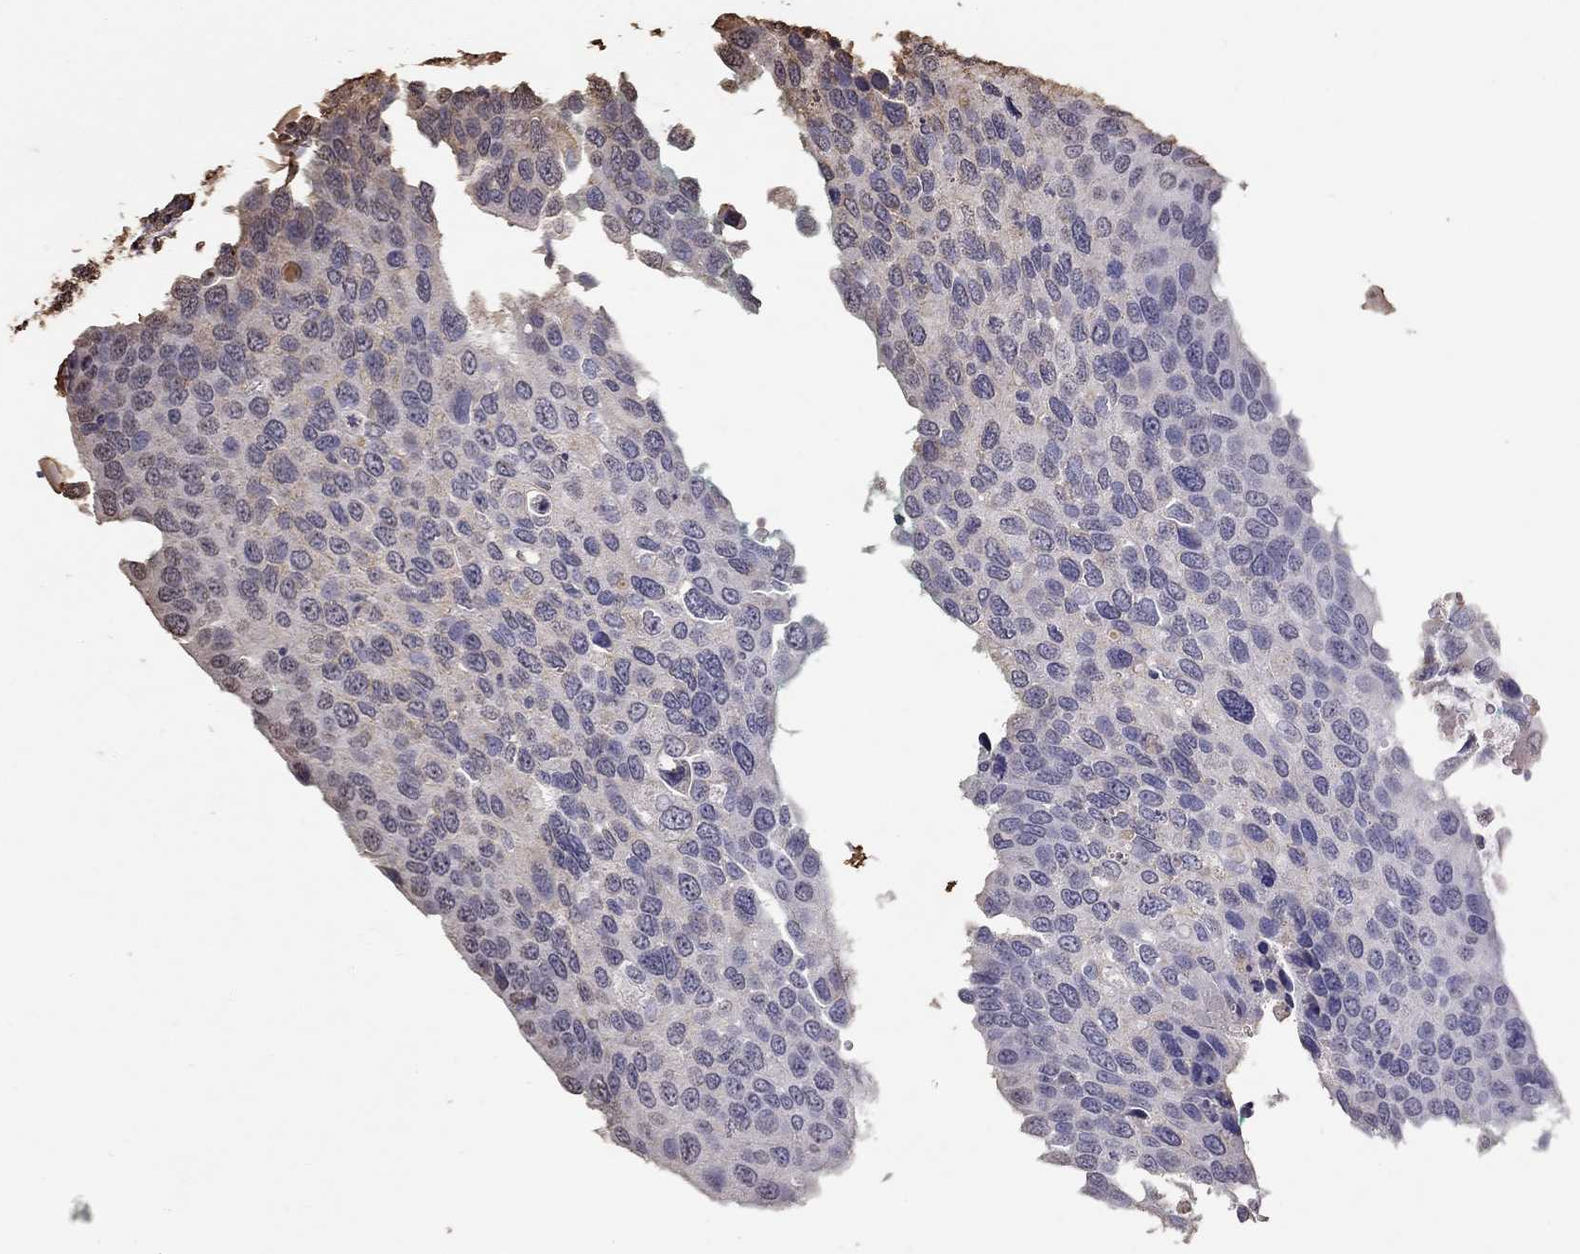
{"staining": {"intensity": "negative", "quantity": "none", "location": "none"}, "tissue": "testis cancer", "cell_type": "Tumor cells", "image_type": "cancer", "snomed": [{"axis": "morphology", "description": "Seminoma, NOS"}, {"axis": "topography", "description": "Testis"}], "caption": "Protein analysis of seminoma (testis) shows no significant expression in tumor cells. (Stains: DAB immunohistochemistry with hematoxylin counter stain, Microscopy: brightfield microscopy at high magnification).", "gene": "SUN3", "patient": {"sex": "male", "age": 37}}